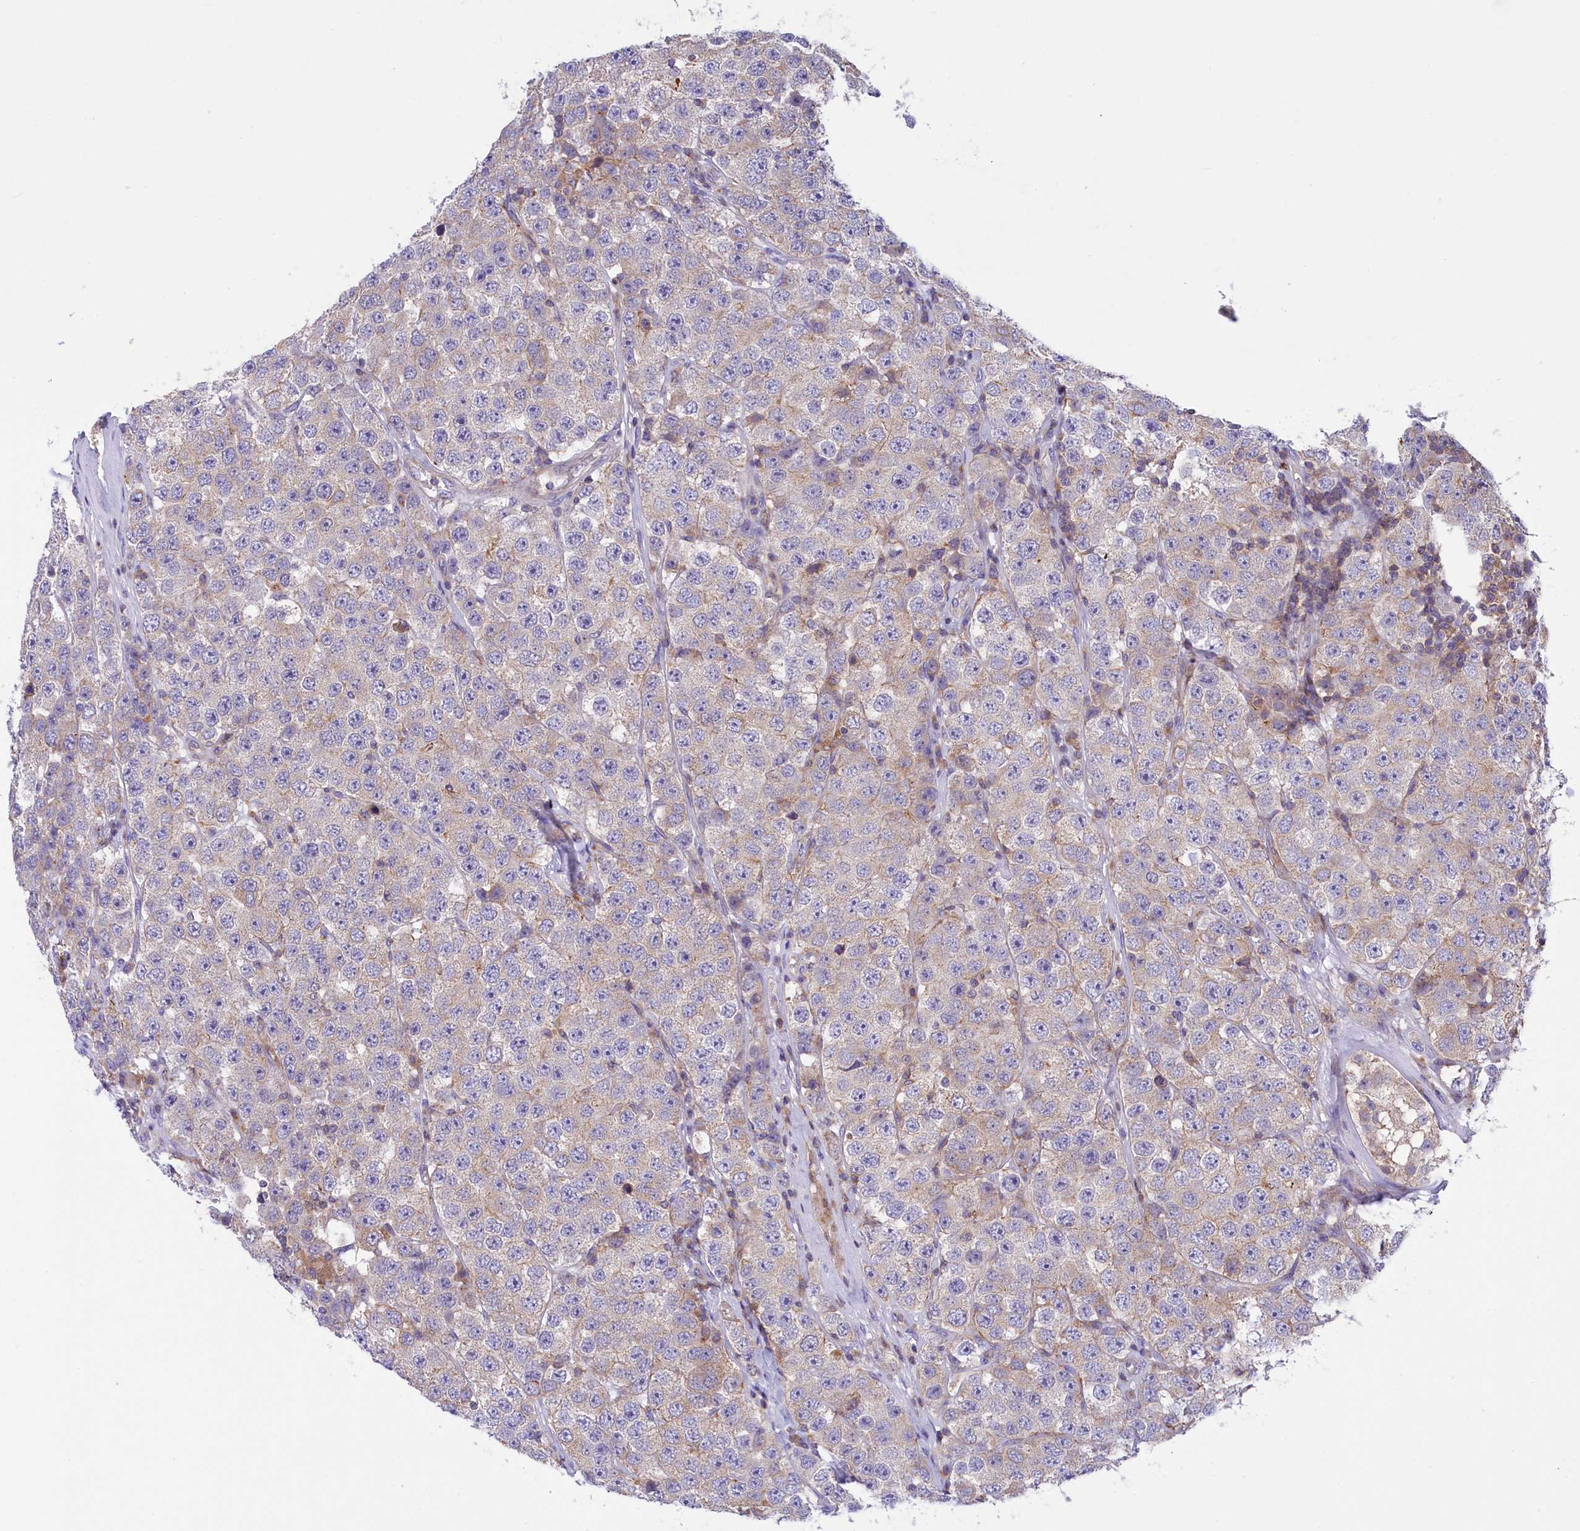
{"staining": {"intensity": "weak", "quantity": "<25%", "location": "cytoplasmic/membranous"}, "tissue": "testis cancer", "cell_type": "Tumor cells", "image_type": "cancer", "snomed": [{"axis": "morphology", "description": "Seminoma, NOS"}, {"axis": "topography", "description": "Testis"}], "caption": "There is no significant staining in tumor cells of testis seminoma. The staining was performed using DAB (3,3'-diaminobenzidine) to visualize the protein expression in brown, while the nuclei were stained in blue with hematoxylin (Magnification: 20x).", "gene": "CORO7-PAM16", "patient": {"sex": "male", "age": 28}}